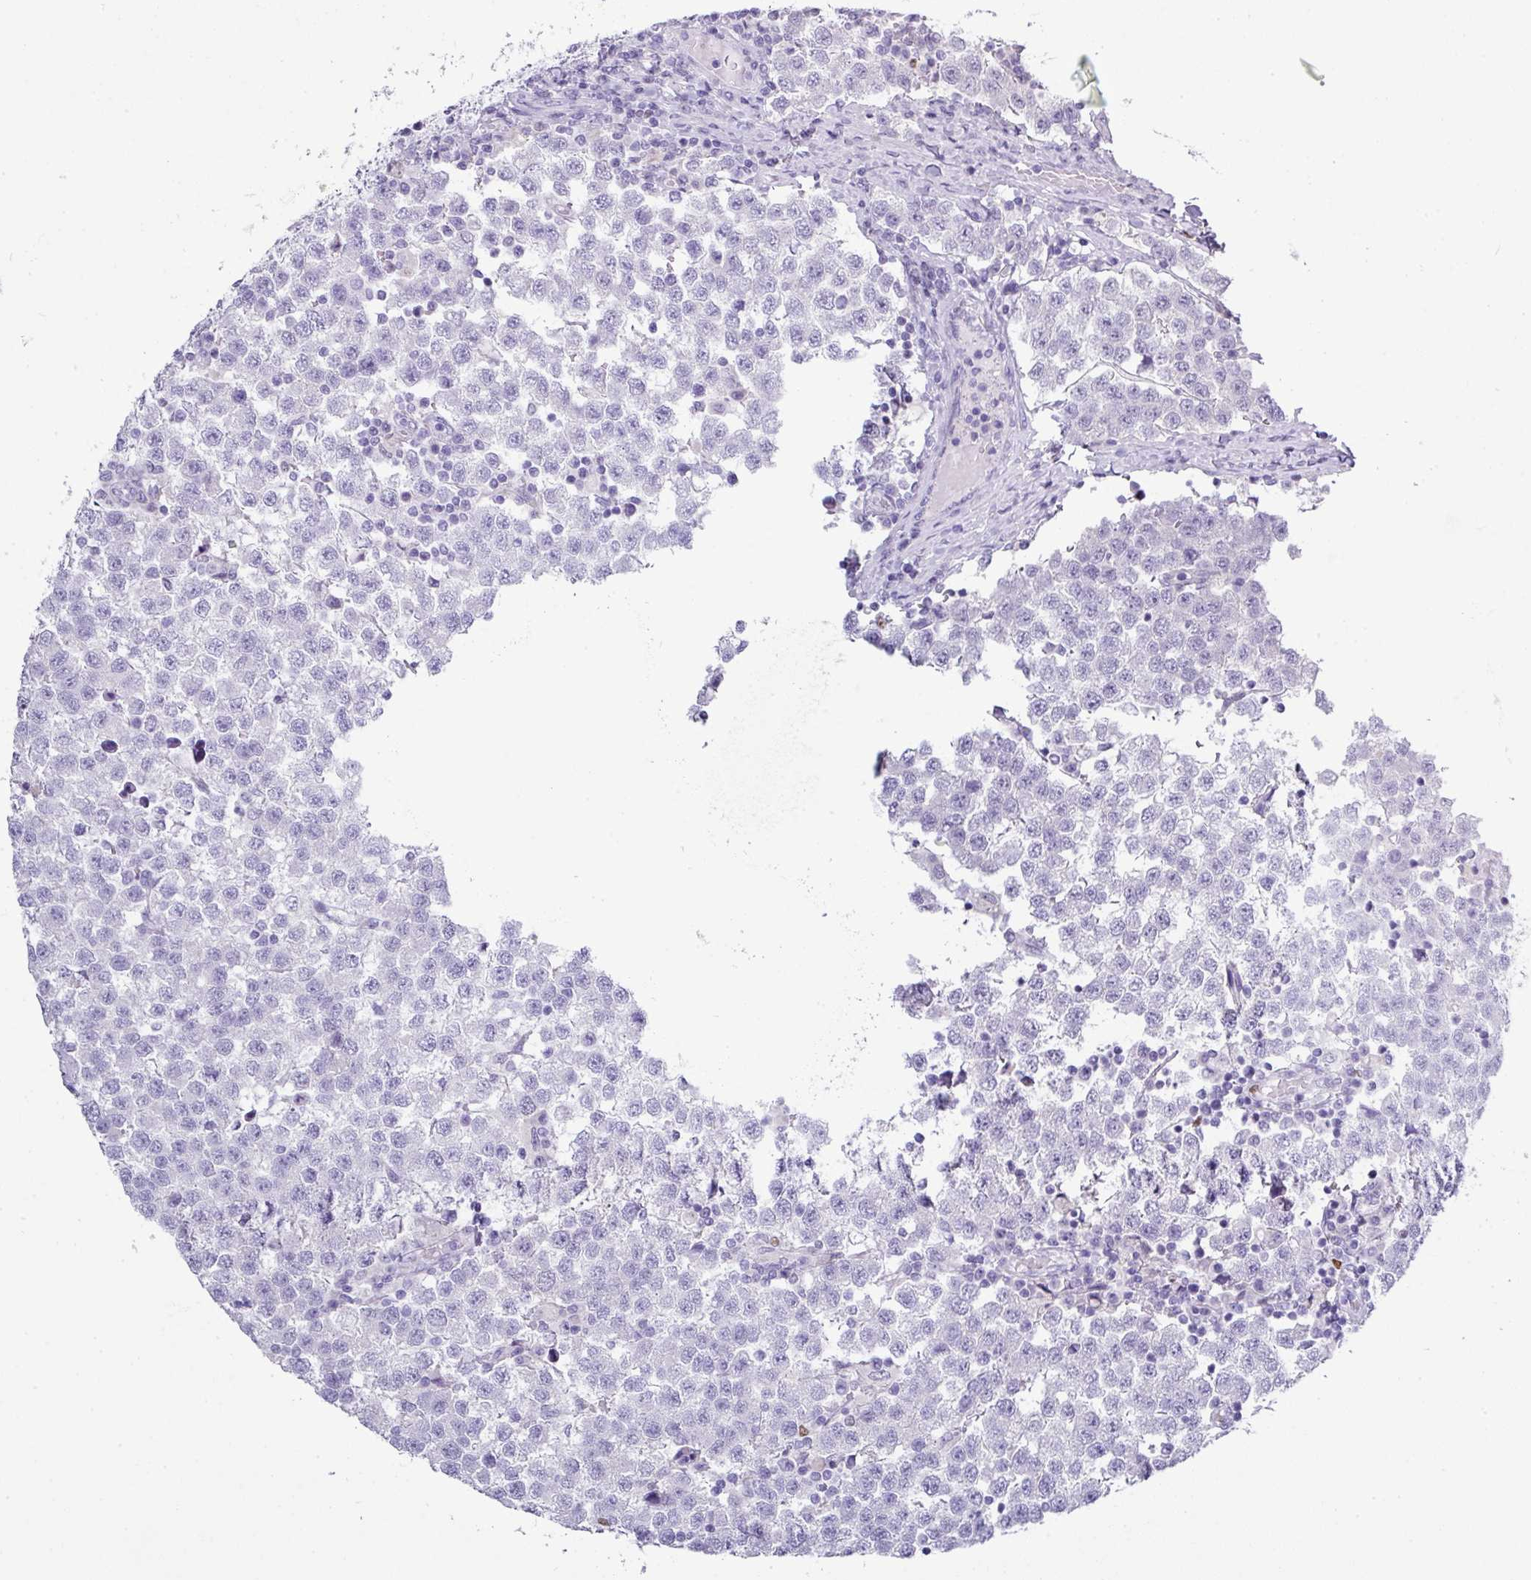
{"staining": {"intensity": "negative", "quantity": "none", "location": "none"}, "tissue": "testis cancer", "cell_type": "Tumor cells", "image_type": "cancer", "snomed": [{"axis": "morphology", "description": "Seminoma, NOS"}, {"axis": "topography", "description": "Testis"}], "caption": "A micrograph of testis seminoma stained for a protein exhibits no brown staining in tumor cells.", "gene": "BCL11A", "patient": {"sex": "male", "age": 34}}